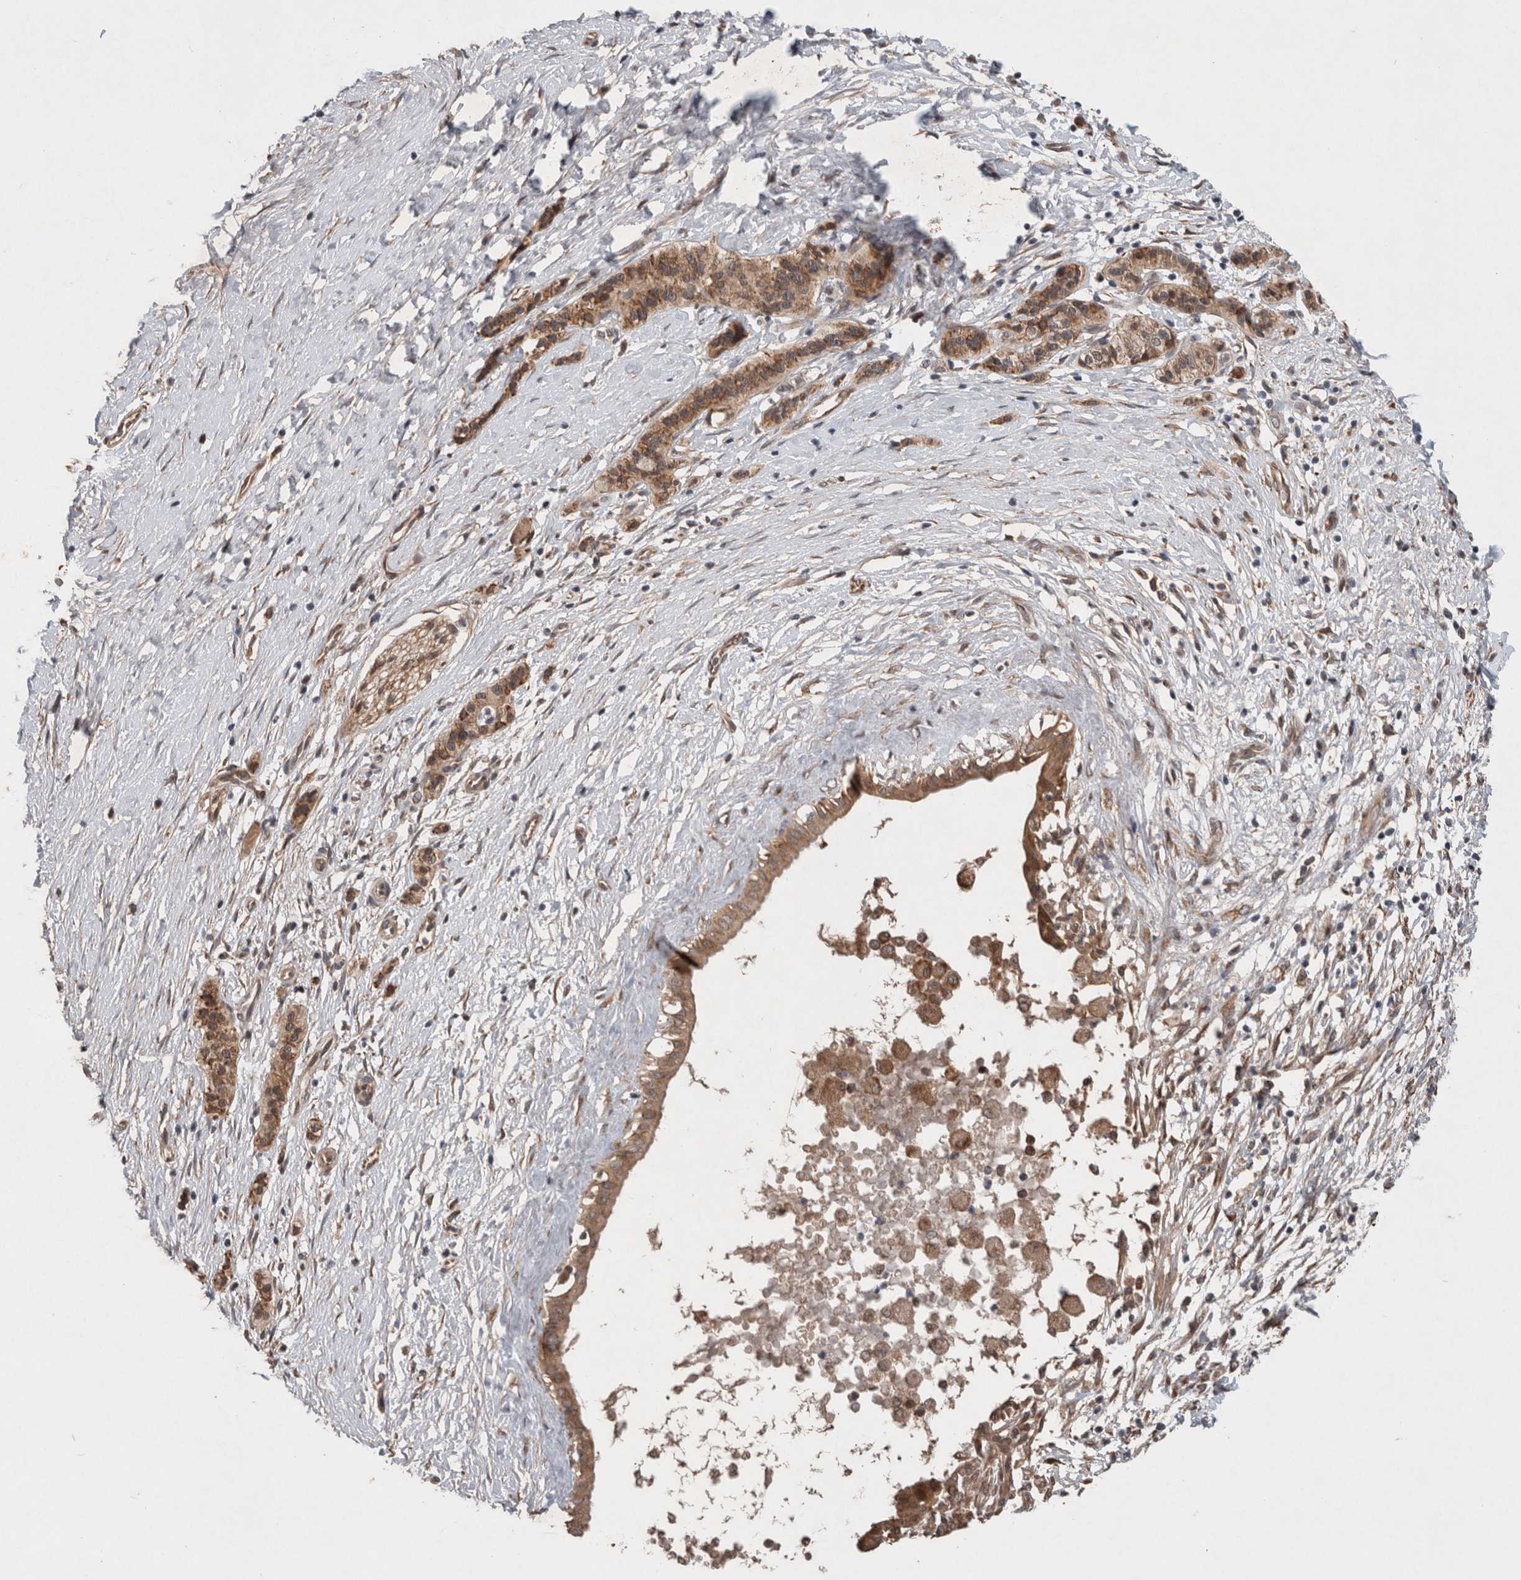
{"staining": {"intensity": "weak", "quantity": ">75%", "location": "cytoplasmic/membranous"}, "tissue": "pancreatic cancer", "cell_type": "Tumor cells", "image_type": "cancer", "snomed": [{"axis": "morphology", "description": "Adenocarcinoma, NOS"}, {"axis": "topography", "description": "Pancreas"}], "caption": "An IHC micrograph of neoplastic tissue is shown. Protein staining in brown labels weak cytoplasmic/membranous positivity in pancreatic cancer within tumor cells.", "gene": "GIMAP6", "patient": {"sex": "male", "age": 50}}